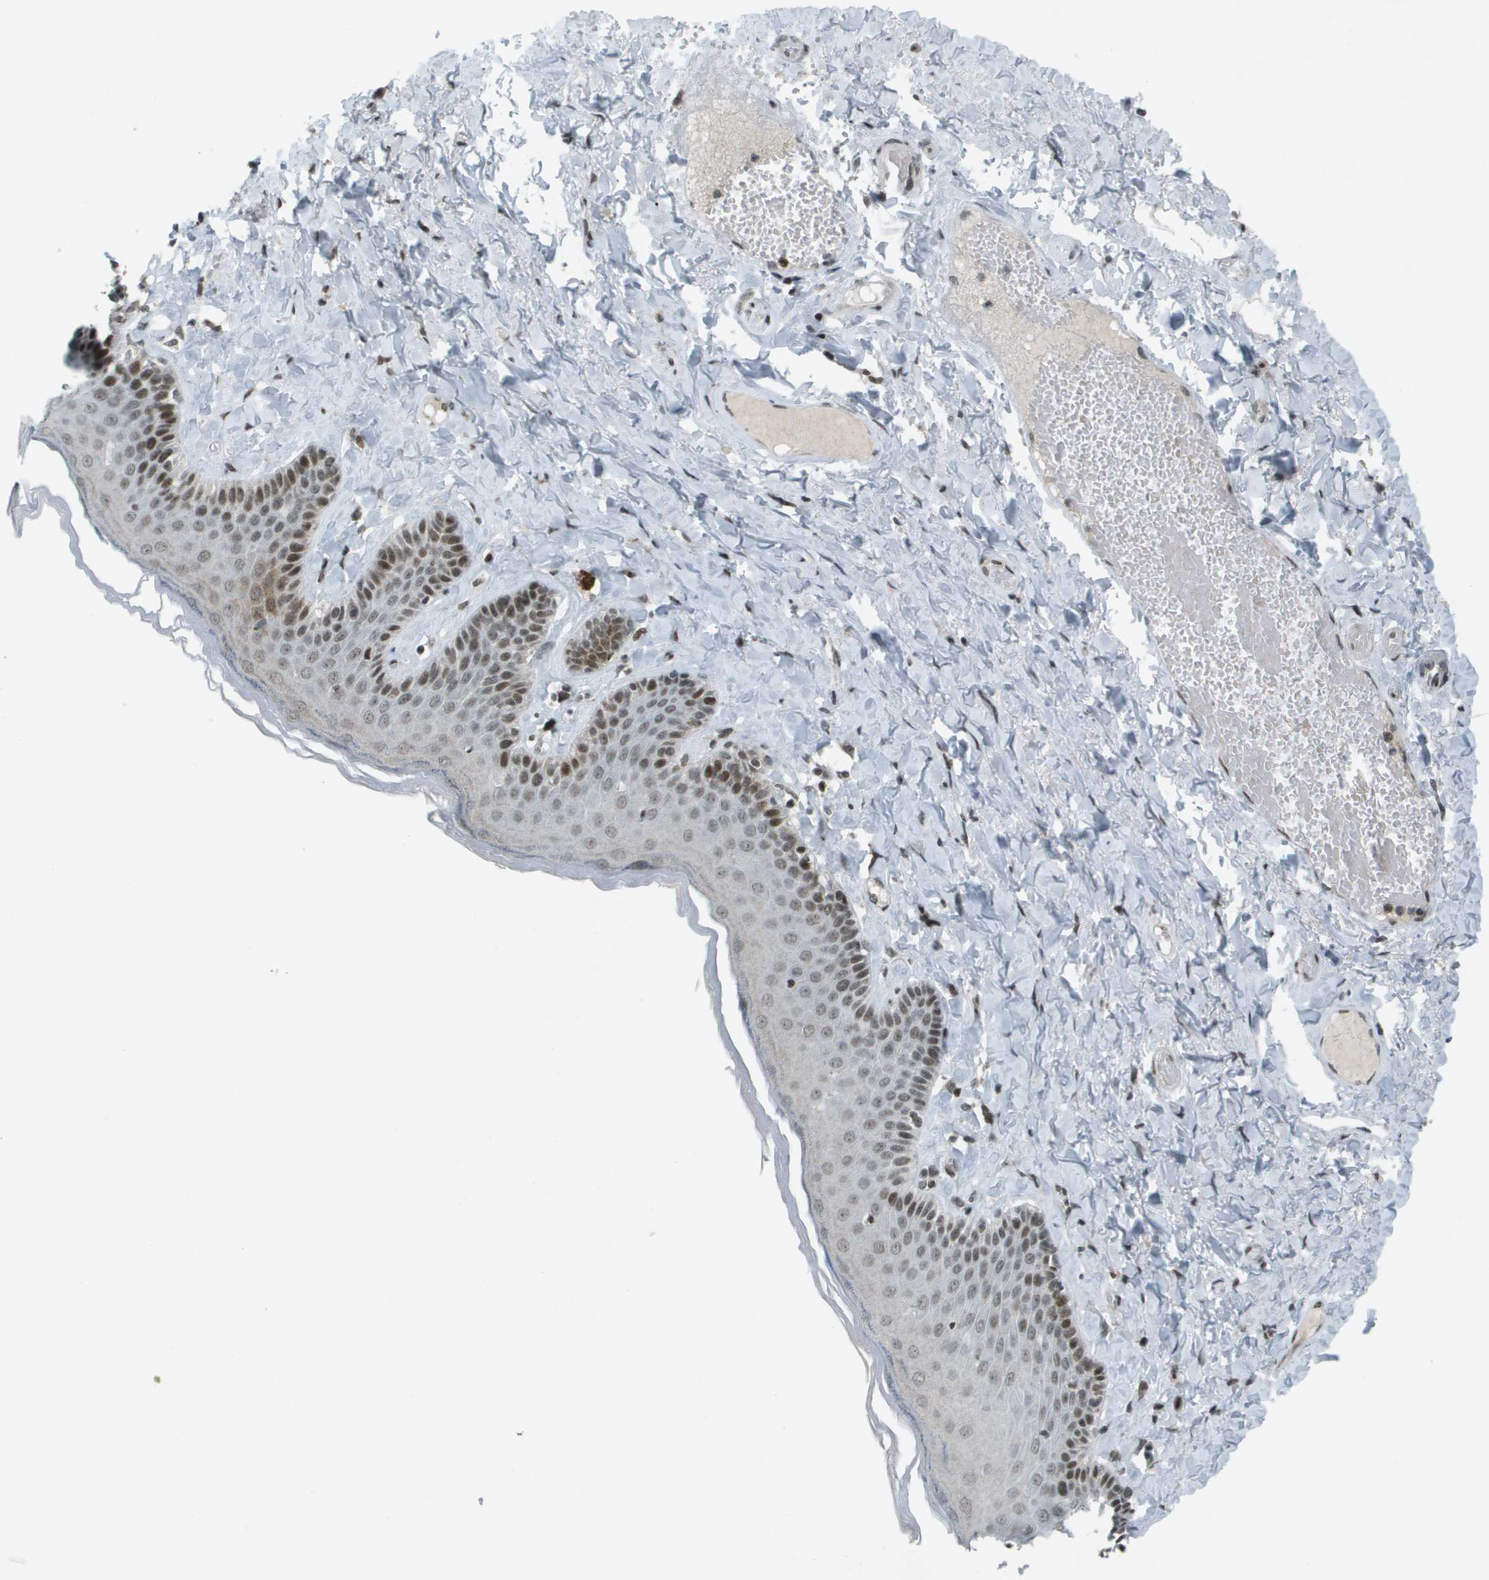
{"staining": {"intensity": "strong", "quantity": "25%-75%", "location": "nuclear"}, "tissue": "skin", "cell_type": "Epidermal cells", "image_type": "normal", "snomed": [{"axis": "morphology", "description": "Normal tissue, NOS"}, {"axis": "topography", "description": "Anal"}], "caption": "Immunohistochemistry (IHC) (DAB) staining of normal skin reveals strong nuclear protein positivity in approximately 25%-75% of epidermal cells.", "gene": "IRF7", "patient": {"sex": "male", "age": 69}}